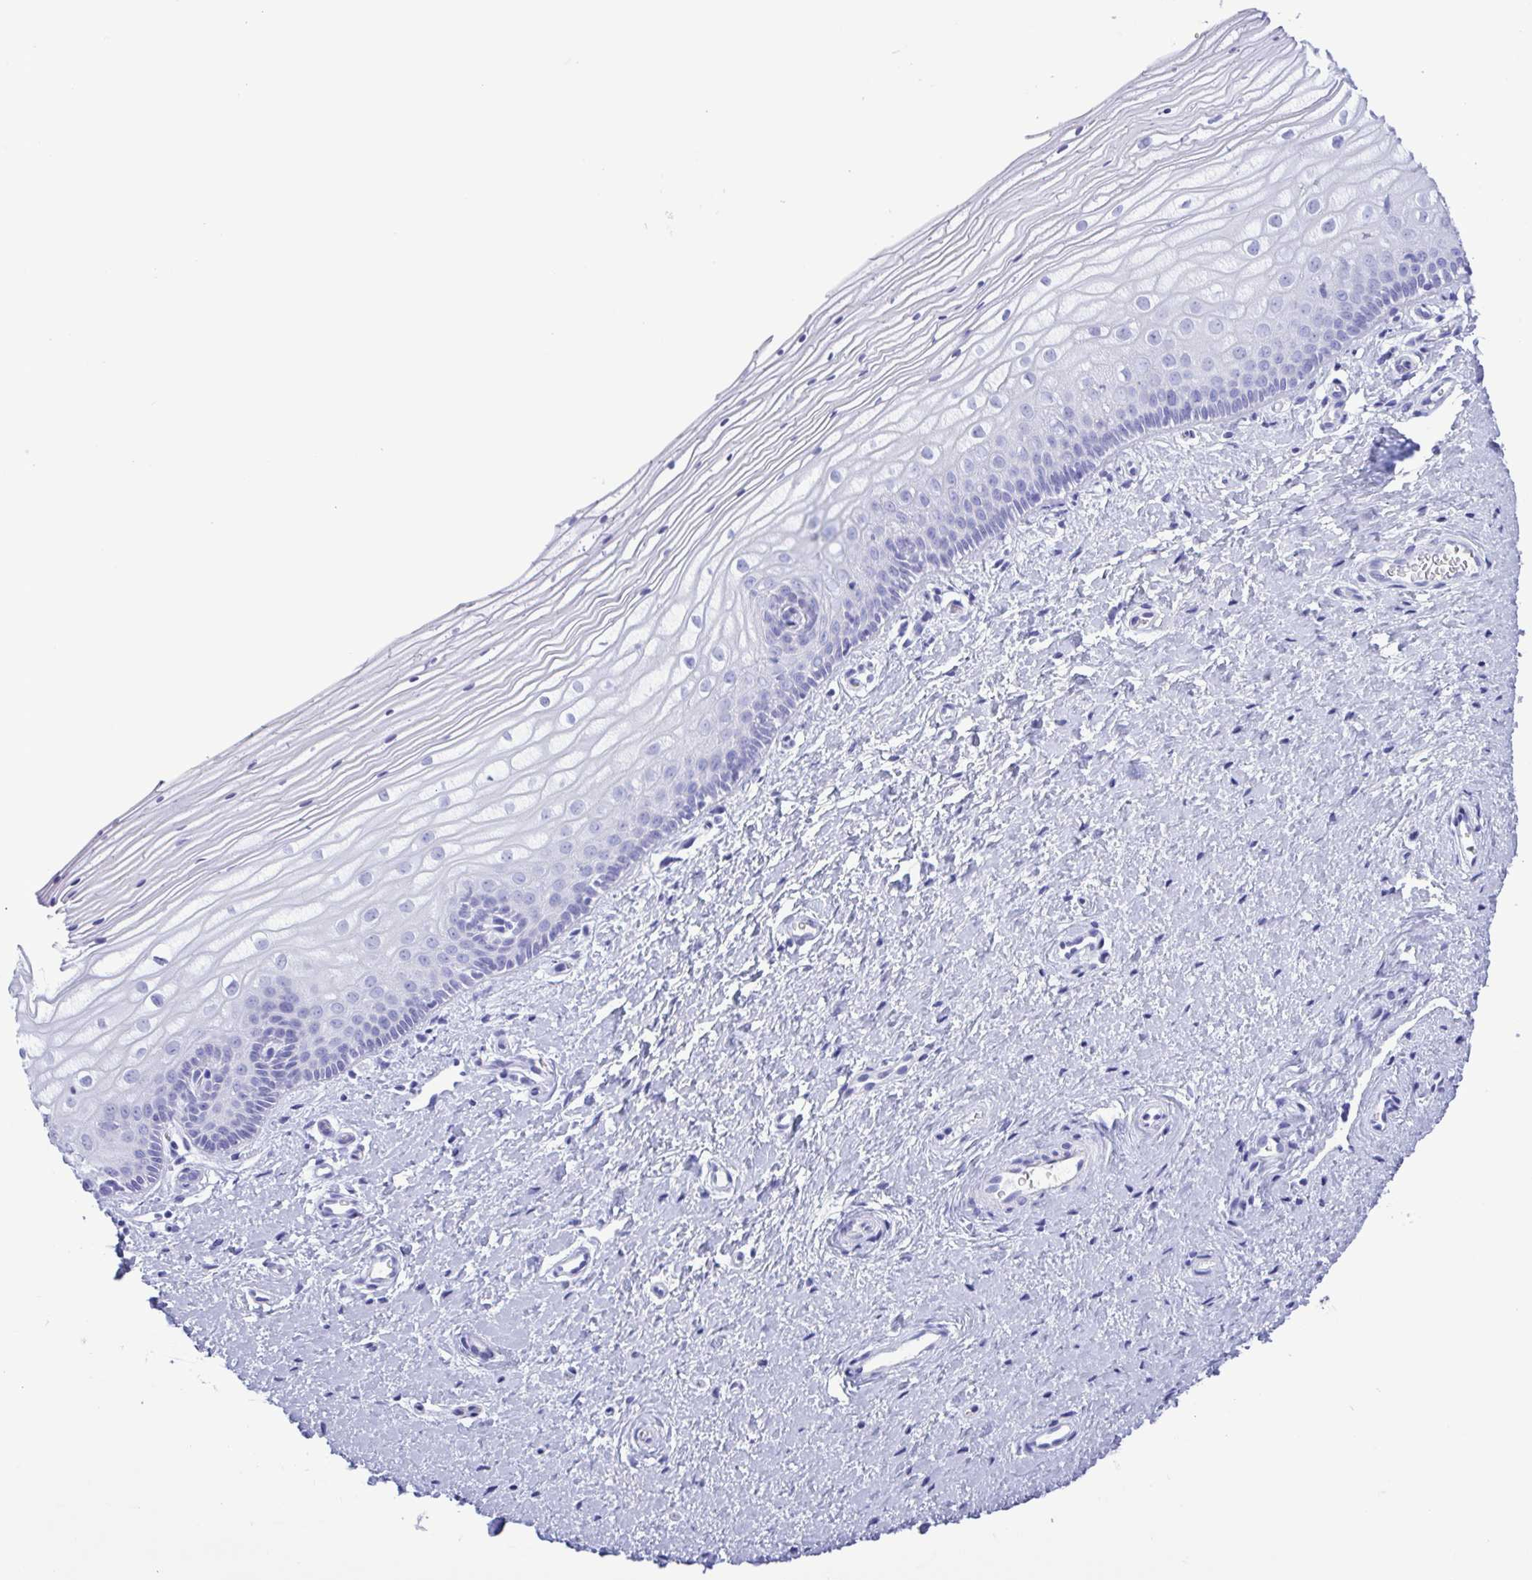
{"staining": {"intensity": "negative", "quantity": "none", "location": "none"}, "tissue": "vagina", "cell_type": "Squamous epithelial cells", "image_type": "normal", "snomed": [{"axis": "morphology", "description": "Normal tissue, NOS"}, {"axis": "topography", "description": "Vagina"}], "caption": "High magnification brightfield microscopy of benign vagina stained with DAB (3,3'-diaminobenzidine) (brown) and counterstained with hematoxylin (blue): squamous epithelial cells show no significant expression. The staining is performed using DAB (3,3'-diaminobenzidine) brown chromogen with nuclei counter-stained in using hematoxylin.", "gene": "TSPY10", "patient": {"sex": "female", "age": 39}}